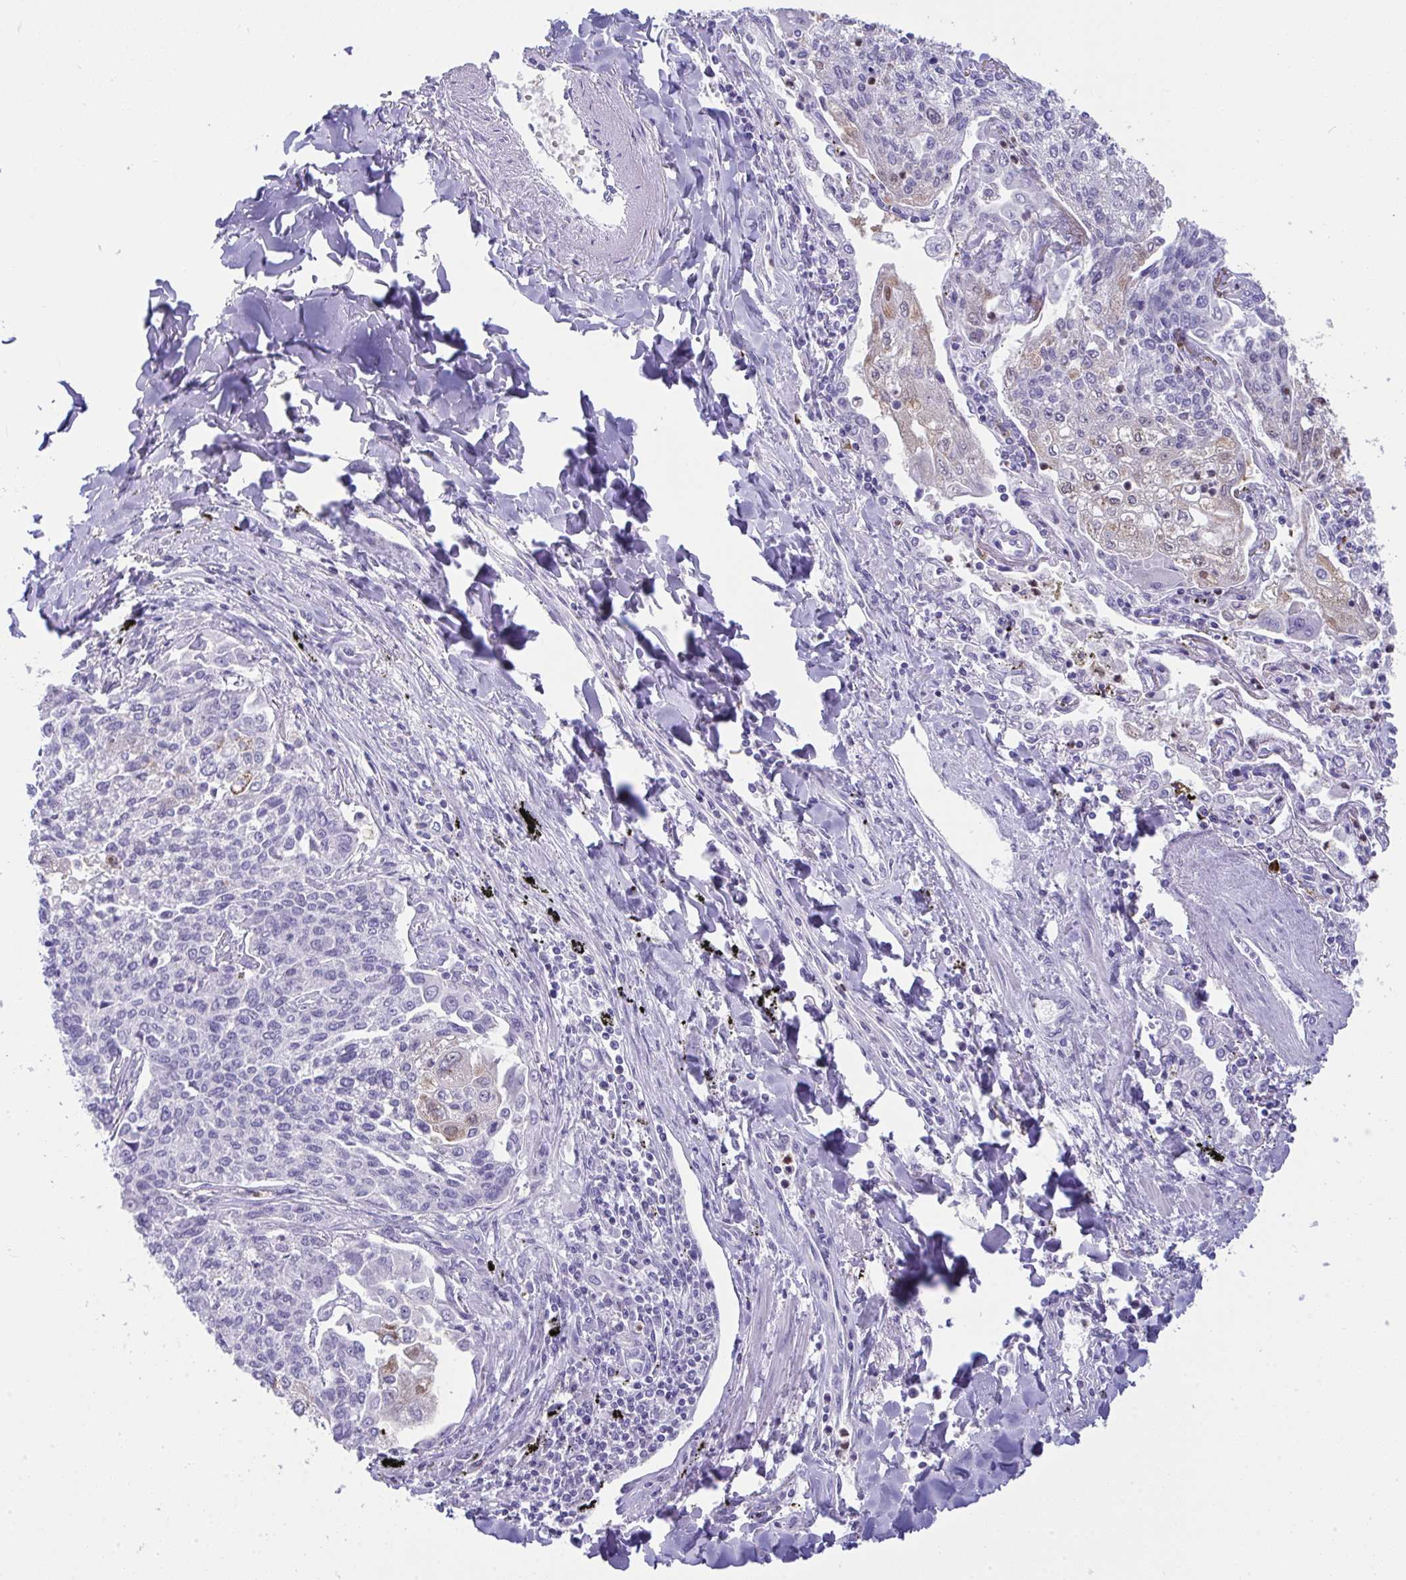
{"staining": {"intensity": "negative", "quantity": "none", "location": "none"}, "tissue": "lung cancer", "cell_type": "Tumor cells", "image_type": "cancer", "snomed": [{"axis": "morphology", "description": "Squamous cell carcinoma, NOS"}, {"axis": "topography", "description": "Lung"}], "caption": "The histopathology image shows no significant expression in tumor cells of lung cancer.", "gene": "PLA2G12B", "patient": {"sex": "male", "age": 74}}